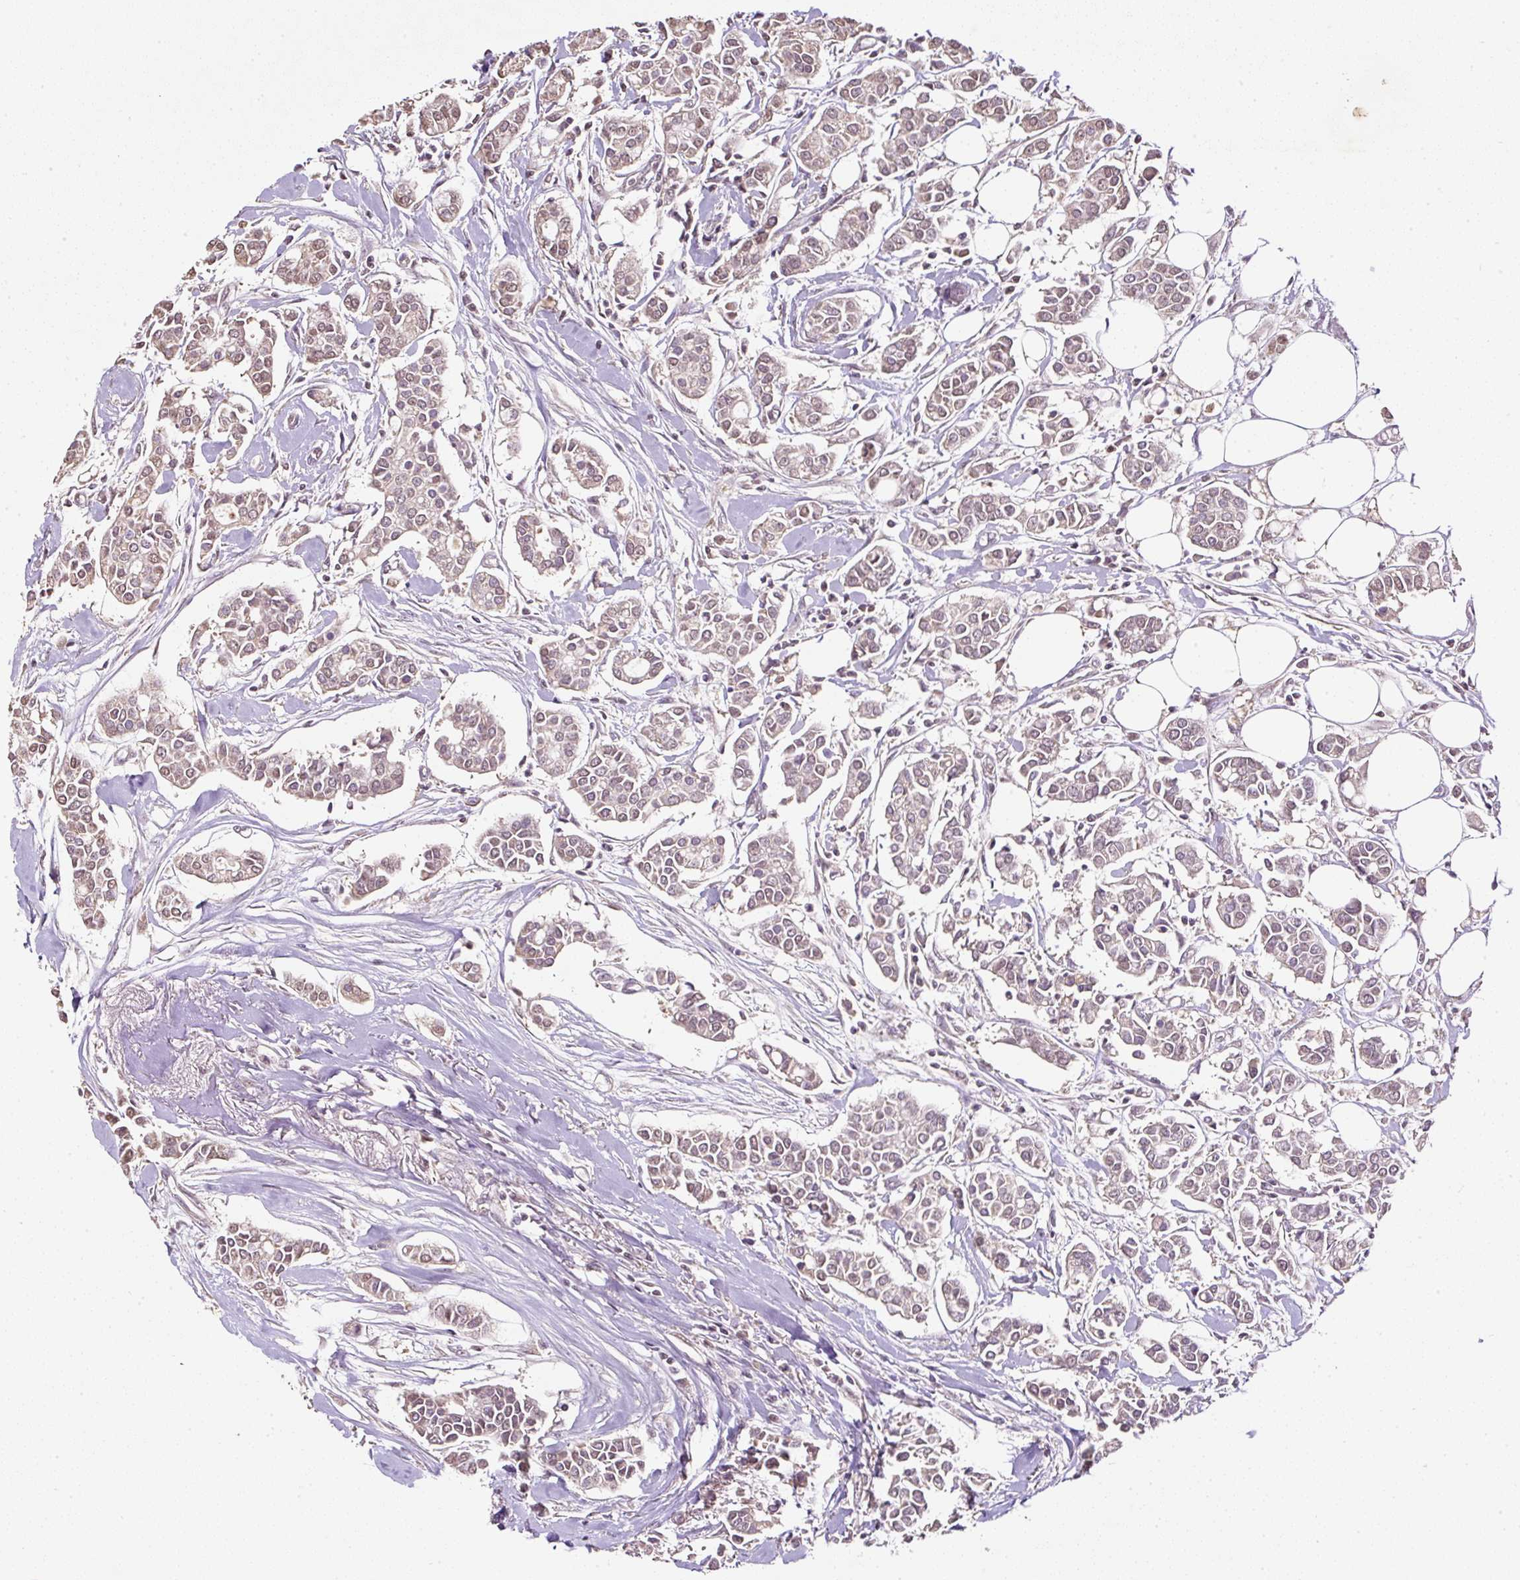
{"staining": {"intensity": "weak", "quantity": ">75%", "location": "cytoplasmic/membranous,nuclear"}, "tissue": "breast cancer", "cell_type": "Tumor cells", "image_type": "cancer", "snomed": [{"axis": "morphology", "description": "Duct carcinoma"}, {"axis": "topography", "description": "Breast"}], "caption": "Immunohistochemical staining of human breast cancer (infiltrating ductal carcinoma) demonstrates low levels of weak cytoplasmic/membranous and nuclear staining in about >75% of tumor cells.", "gene": "TMEM170B", "patient": {"sex": "female", "age": 84}}